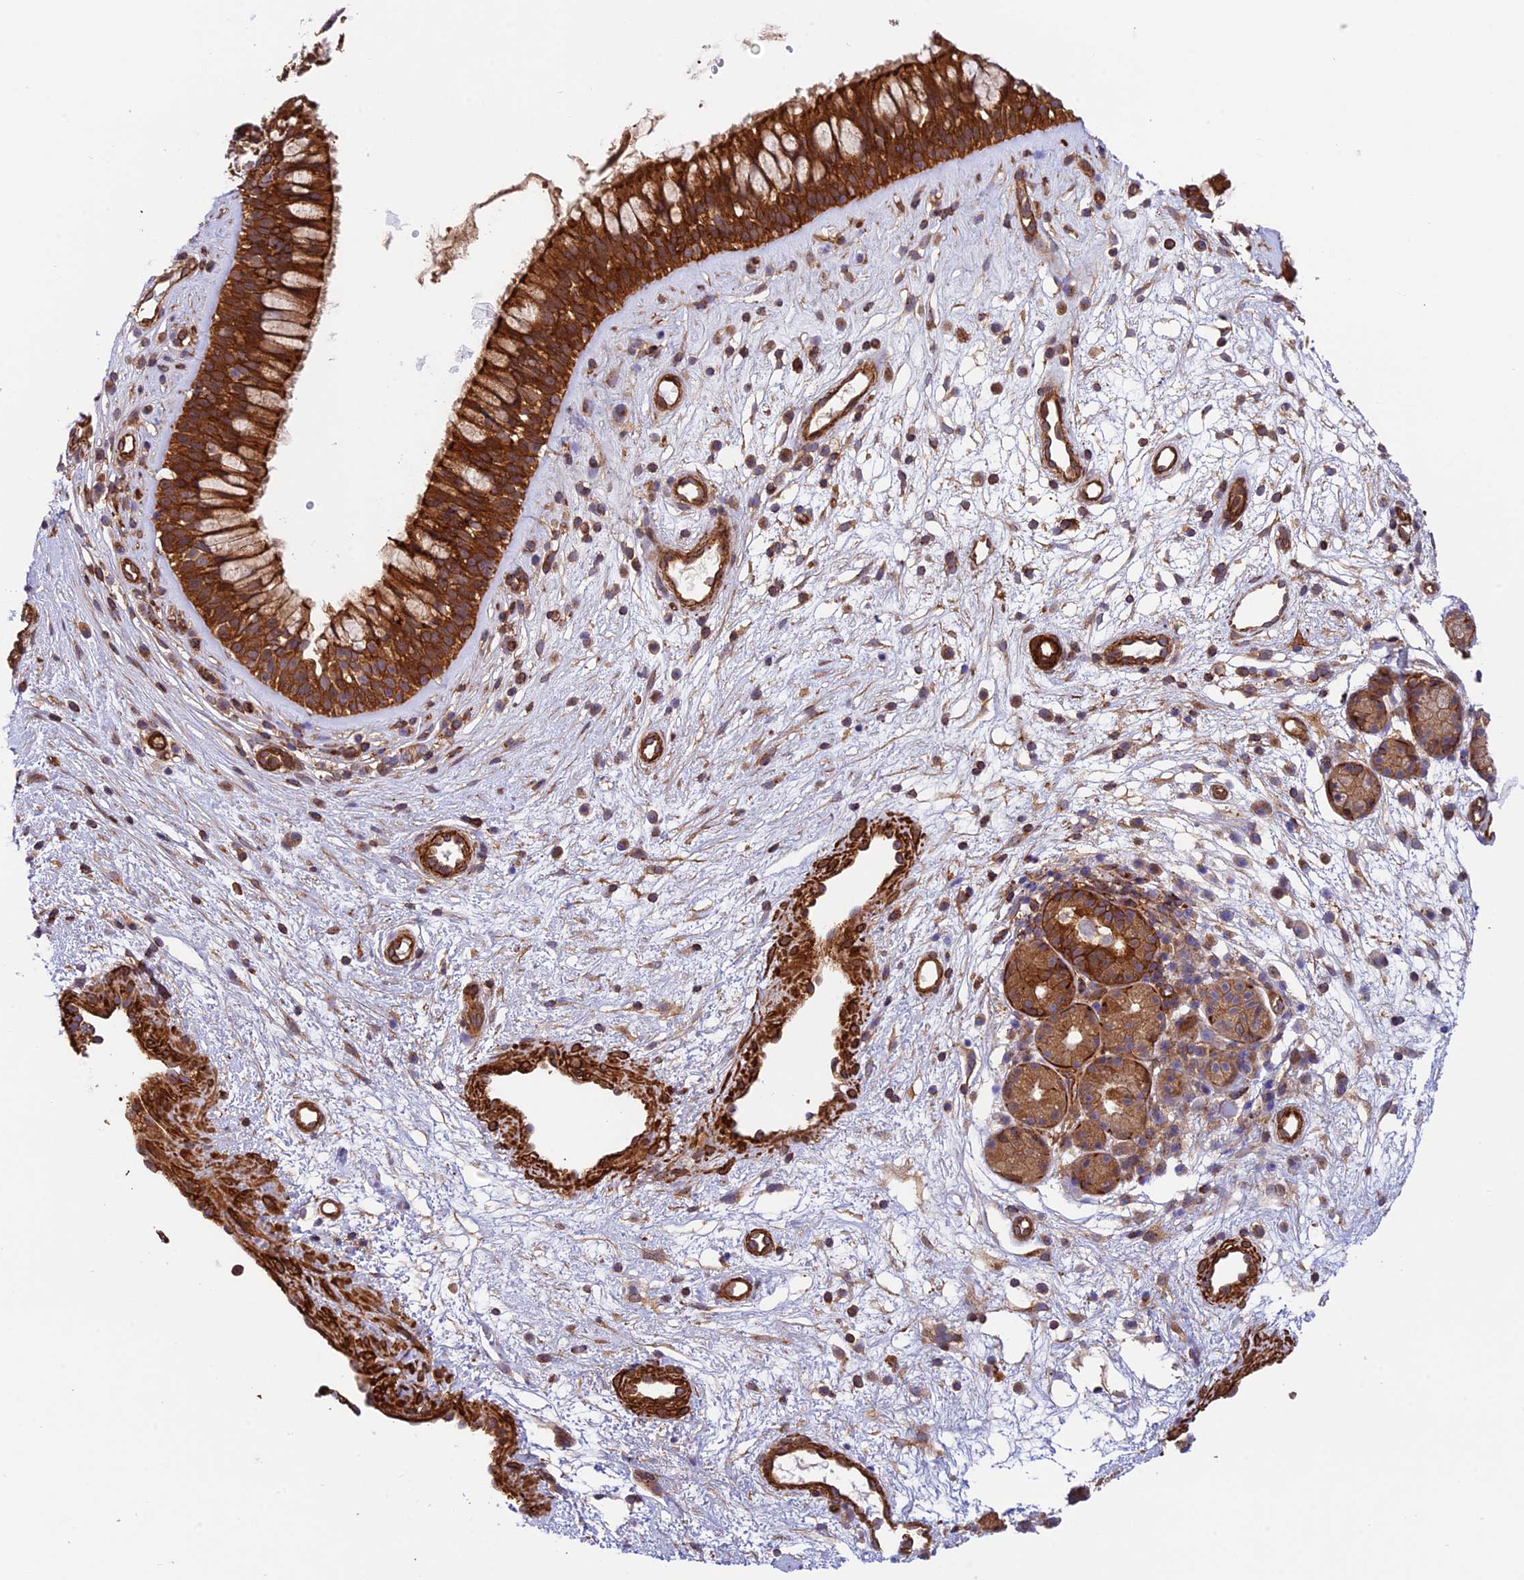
{"staining": {"intensity": "strong", "quantity": ">75%", "location": "cytoplasmic/membranous"}, "tissue": "nasopharynx", "cell_type": "Respiratory epithelial cells", "image_type": "normal", "snomed": [{"axis": "morphology", "description": "Normal tissue, NOS"}, {"axis": "topography", "description": "Nasopharynx"}], "caption": "The image reveals immunohistochemical staining of normal nasopharynx. There is strong cytoplasmic/membranous expression is seen in about >75% of respiratory epithelial cells. (IHC, brightfield microscopy, high magnification).", "gene": "EVI5L", "patient": {"sex": "male", "age": 32}}